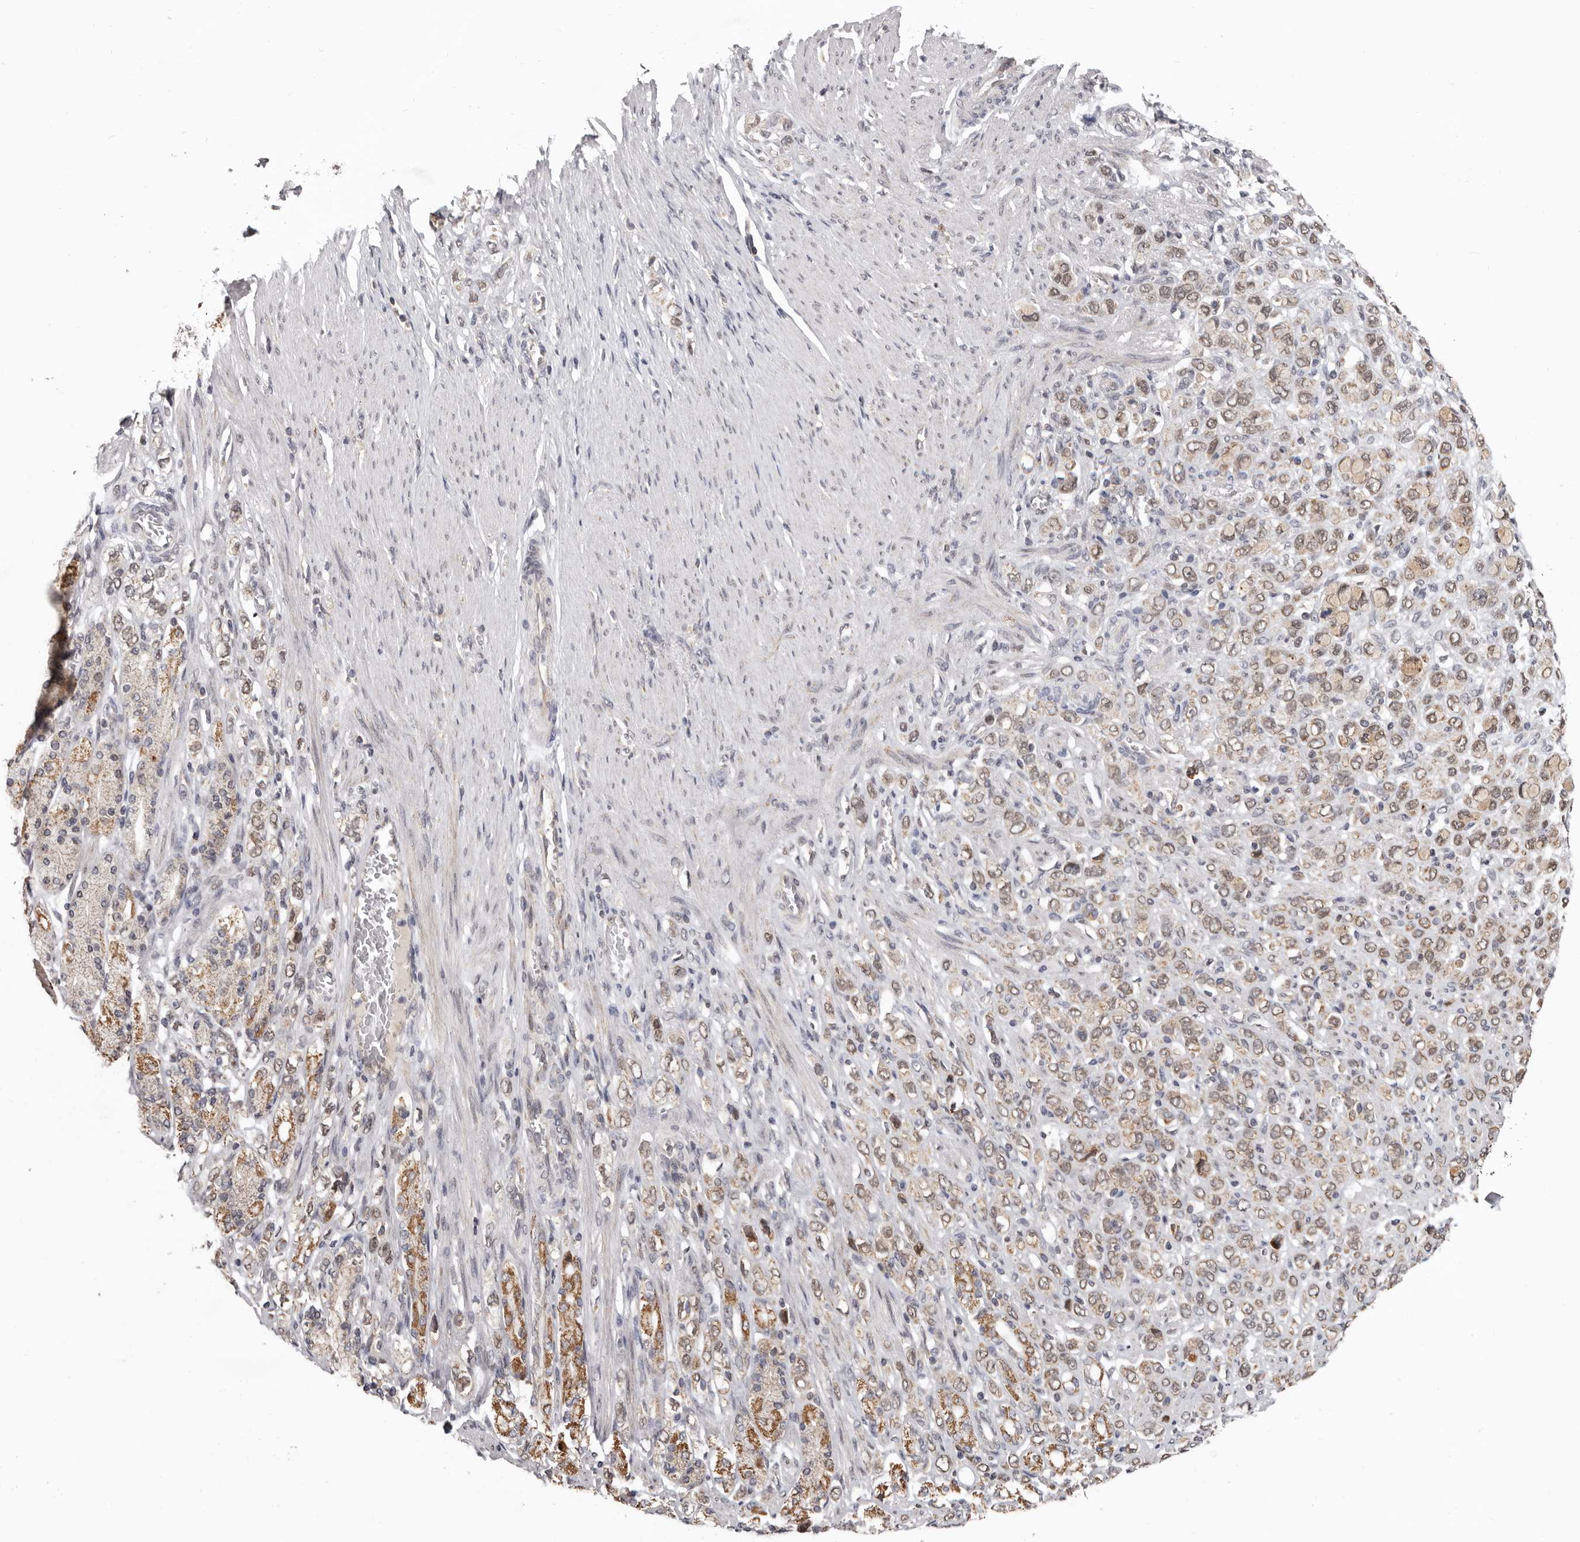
{"staining": {"intensity": "weak", "quantity": ">75%", "location": "cytoplasmic/membranous,nuclear"}, "tissue": "stomach cancer", "cell_type": "Tumor cells", "image_type": "cancer", "snomed": [{"axis": "morphology", "description": "Adenocarcinoma, NOS"}, {"axis": "topography", "description": "Stomach"}], "caption": "A brown stain shows weak cytoplasmic/membranous and nuclear positivity of a protein in human adenocarcinoma (stomach) tumor cells.", "gene": "MOGAT2", "patient": {"sex": "female", "age": 65}}